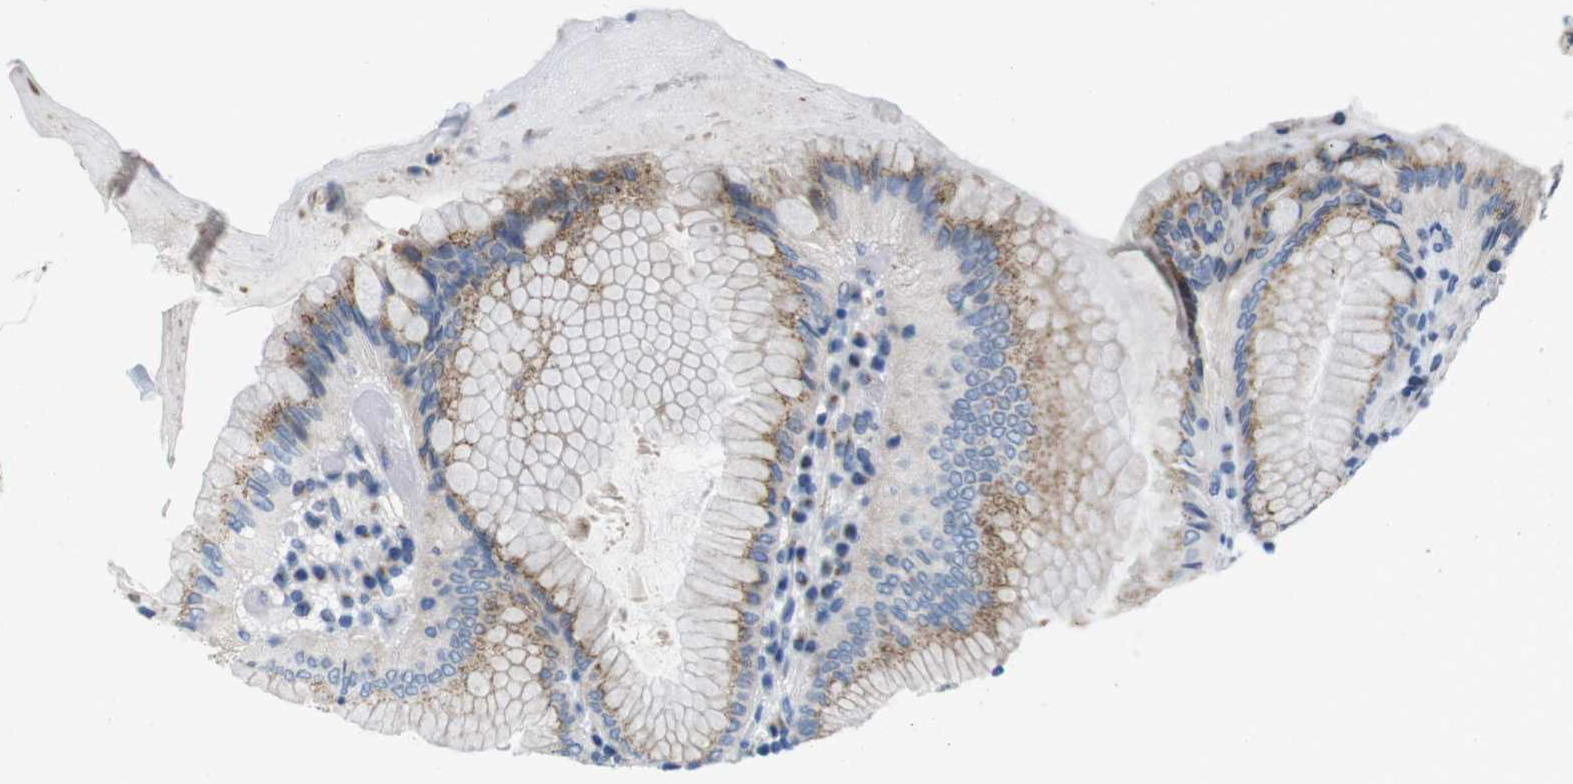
{"staining": {"intensity": "strong", "quantity": ">75%", "location": "cytoplasmic/membranous"}, "tissue": "stomach", "cell_type": "Glandular cells", "image_type": "normal", "snomed": [{"axis": "morphology", "description": "Normal tissue, NOS"}, {"axis": "topography", "description": "Stomach, lower"}], "caption": "Glandular cells show strong cytoplasmic/membranous positivity in approximately >75% of cells in benign stomach. Nuclei are stained in blue.", "gene": "GOLGA2", "patient": {"sex": "female", "age": 76}}